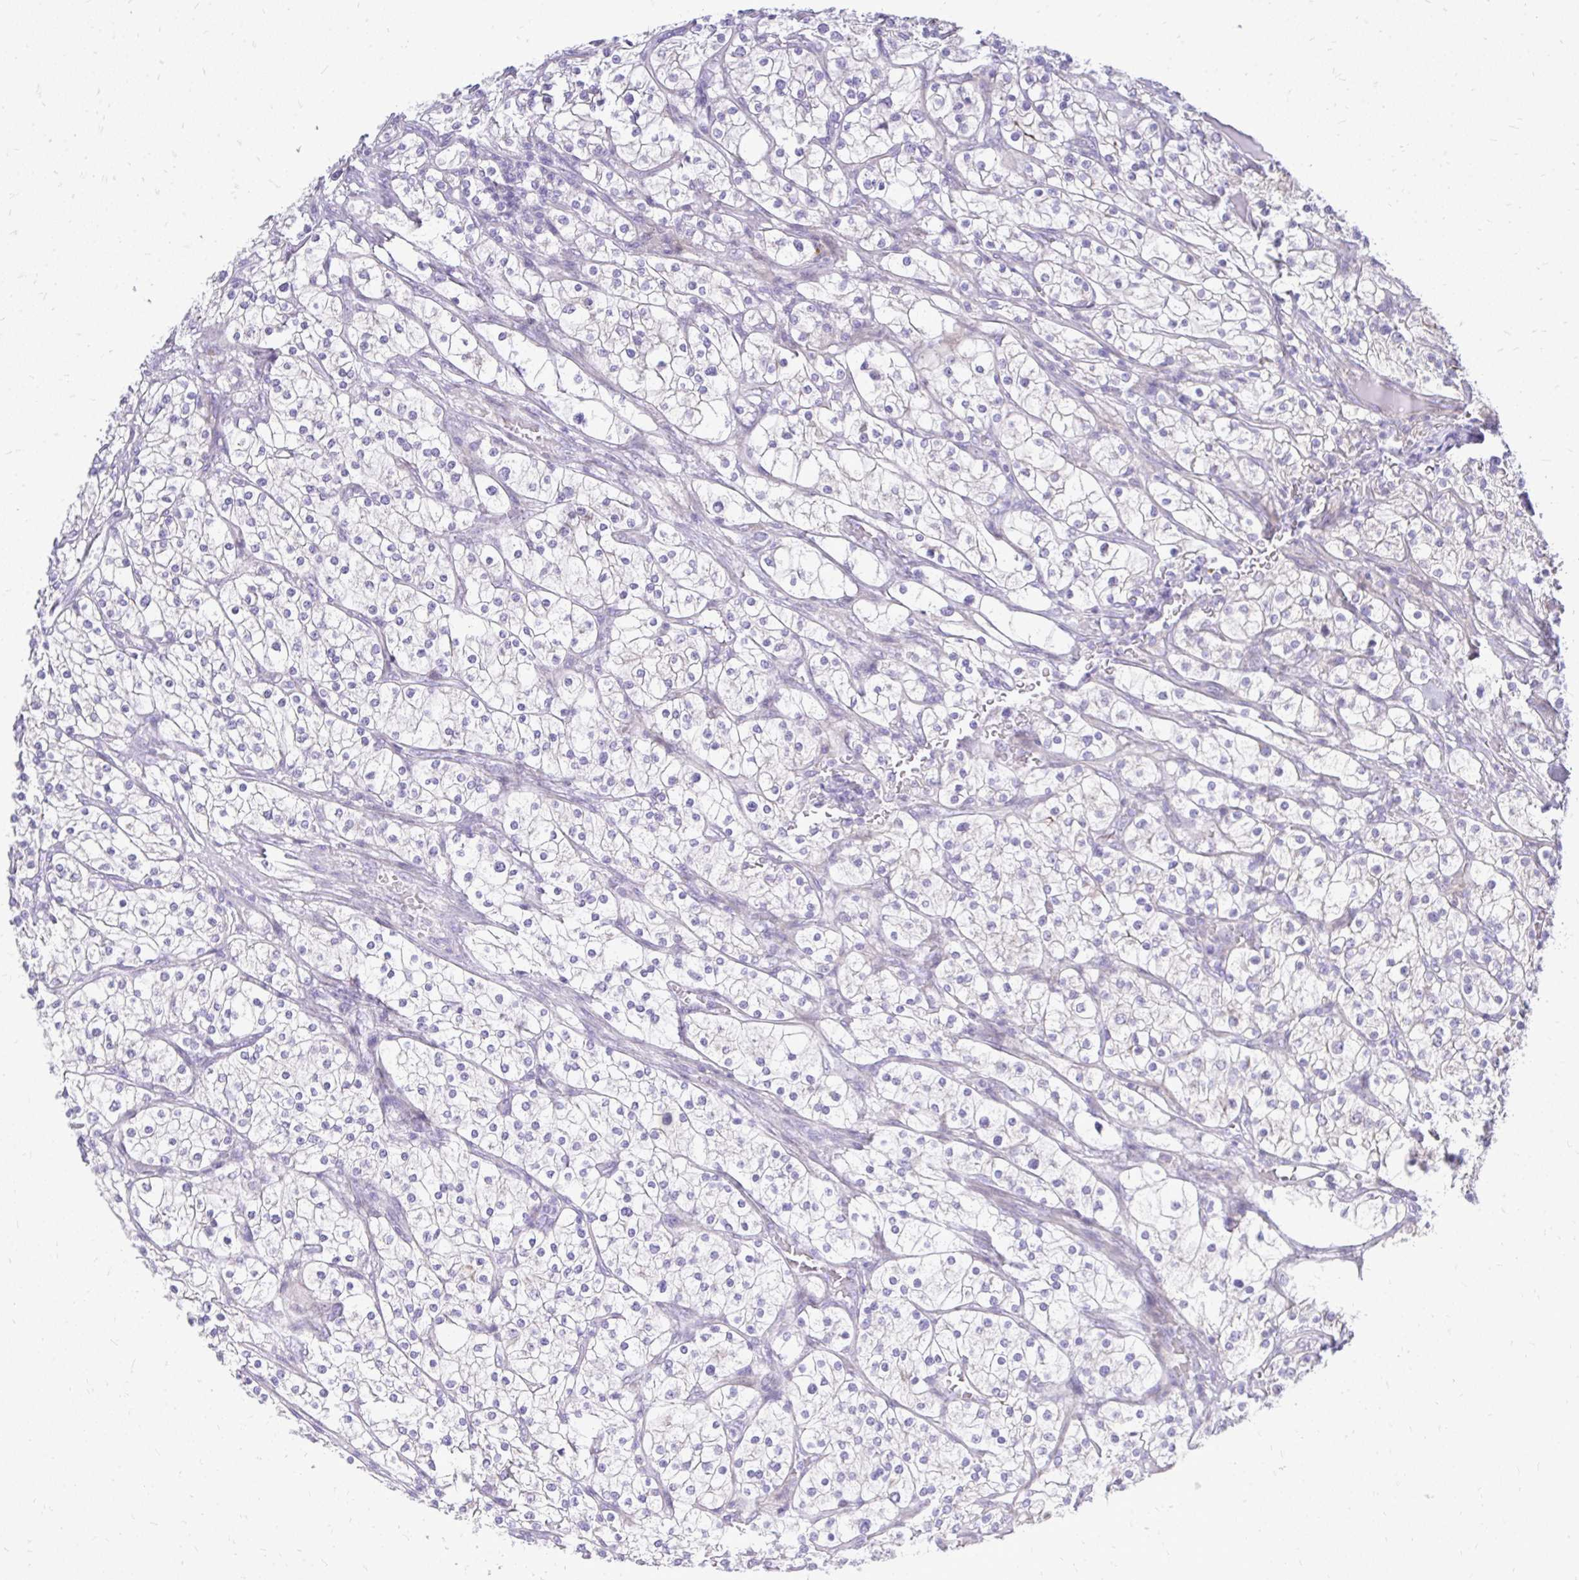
{"staining": {"intensity": "negative", "quantity": "none", "location": "none"}, "tissue": "renal cancer", "cell_type": "Tumor cells", "image_type": "cancer", "snomed": [{"axis": "morphology", "description": "Adenocarcinoma, NOS"}, {"axis": "topography", "description": "Kidney"}], "caption": "A histopathology image of adenocarcinoma (renal) stained for a protein demonstrates no brown staining in tumor cells.", "gene": "OR8D1", "patient": {"sex": "male", "age": 80}}